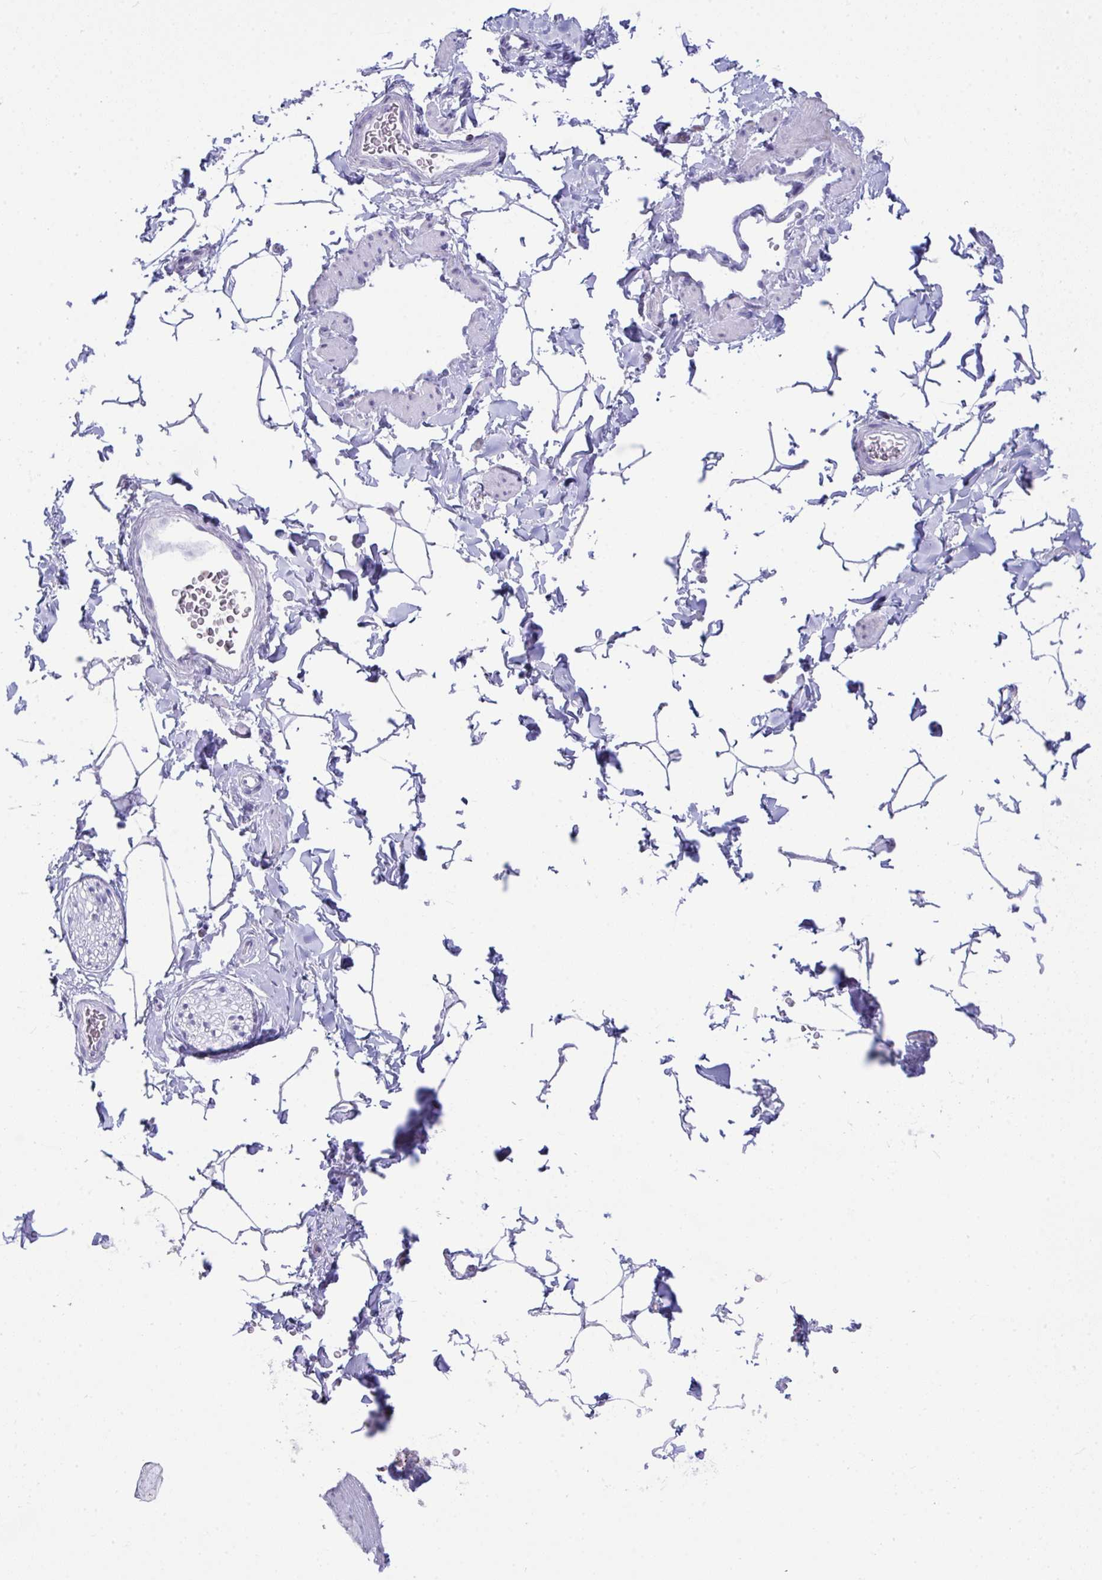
{"staining": {"intensity": "negative", "quantity": "none", "location": "none"}, "tissue": "adipose tissue", "cell_type": "Adipocytes", "image_type": "normal", "snomed": [{"axis": "morphology", "description": "Normal tissue, NOS"}, {"axis": "topography", "description": "Epididymis"}, {"axis": "topography", "description": "Peripheral nerve tissue"}], "caption": "High power microscopy photomicrograph of an IHC image of benign adipose tissue, revealing no significant staining in adipocytes.", "gene": "PLA2G12B", "patient": {"sex": "male", "age": 32}}